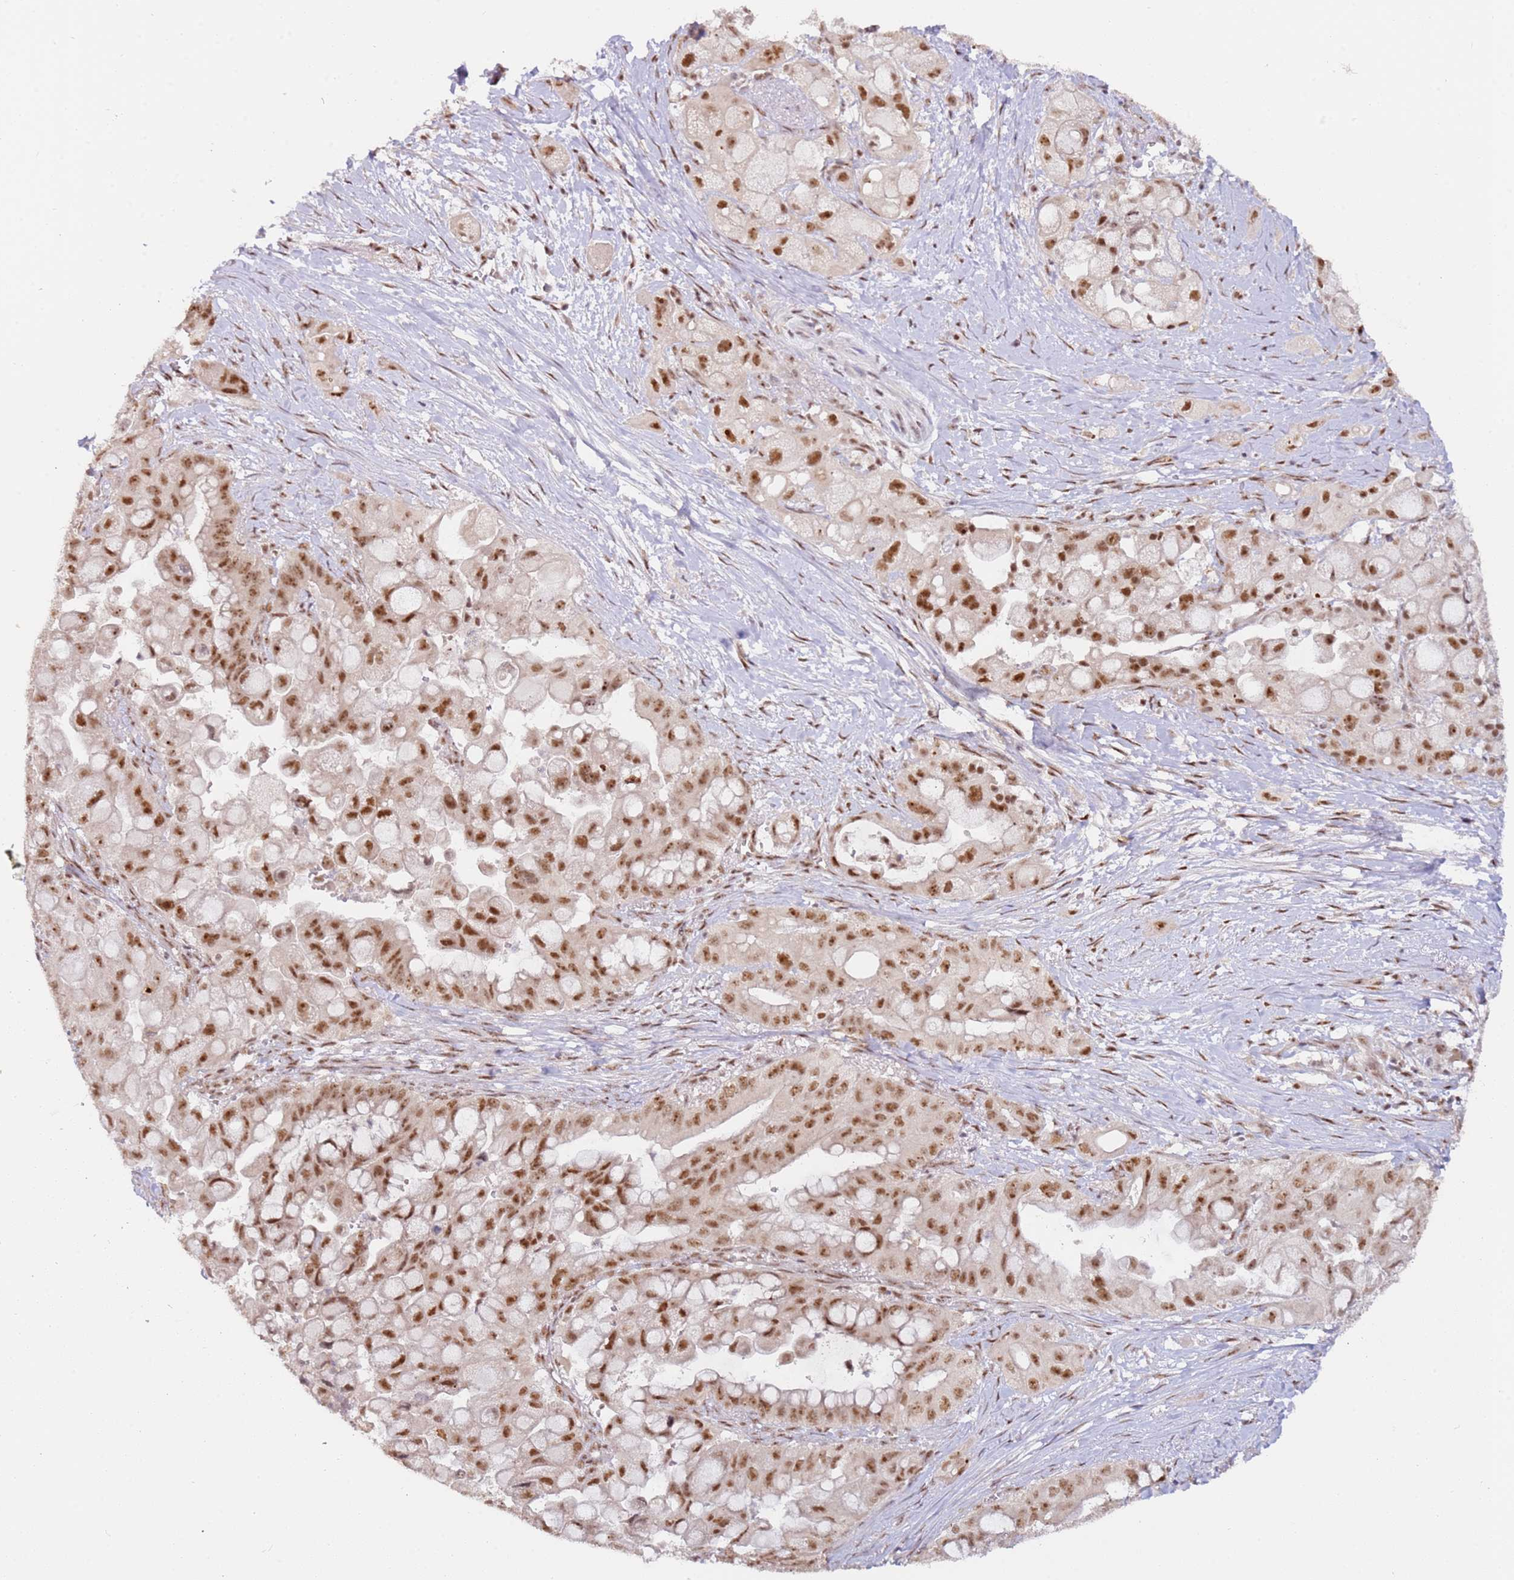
{"staining": {"intensity": "moderate", "quantity": ">75%", "location": "nuclear"}, "tissue": "pancreatic cancer", "cell_type": "Tumor cells", "image_type": "cancer", "snomed": [{"axis": "morphology", "description": "Adenocarcinoma, NOS"}, {"axis": "topography", "description": "Pancreas"}], "caption": "Adenocarcinoma (pancreatic) tissue displays moderate nuclear staining in approximately >75% of tumor cells, visualized by immunohistochemistry.", "gene": "LGALSL", "patient": {"sex": "male", "age": 68}}